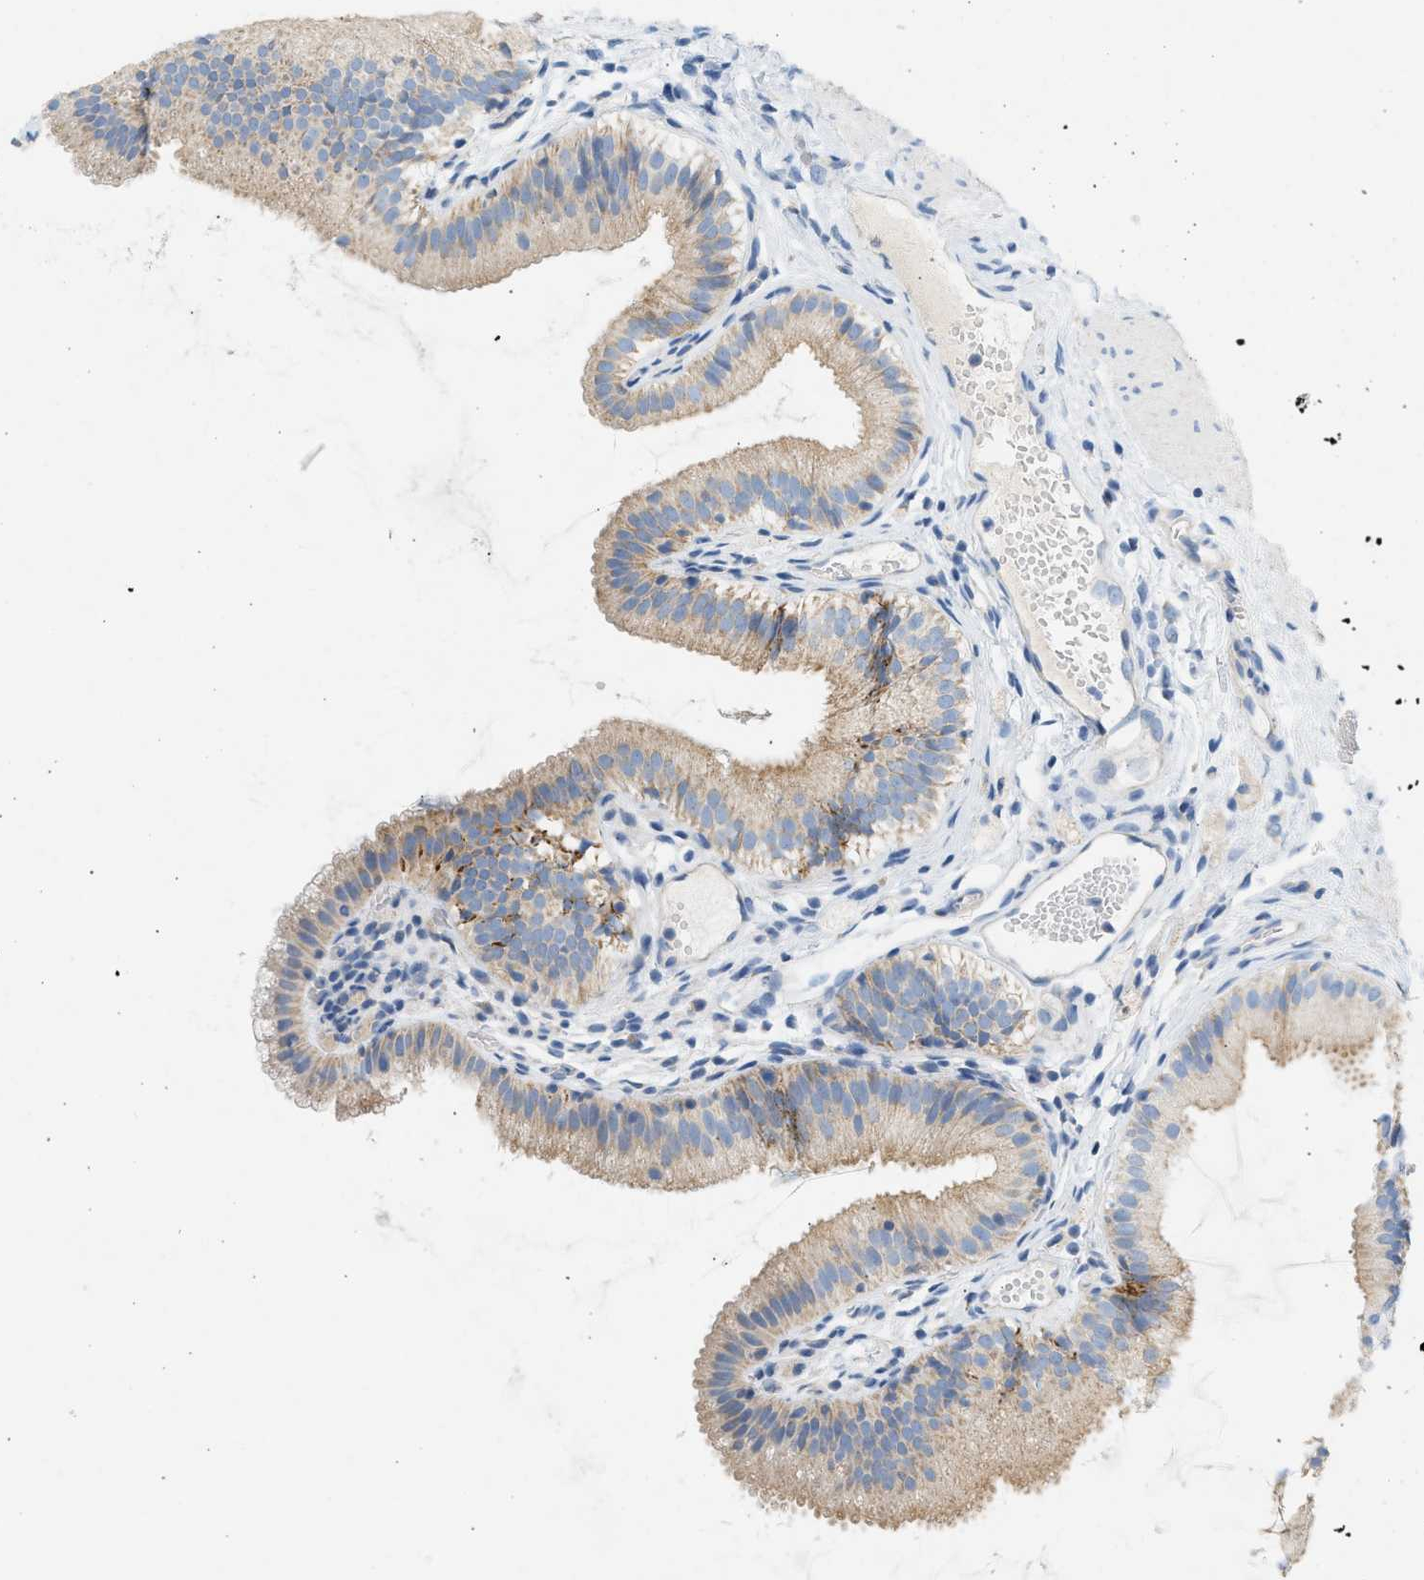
{"staining": {"intensity": "weak", "quantity": ">75%", "location": "cytoplasmic/membranous"}, "tissue": "gallbladder", "cell_type": "Glandular cells", "image_type": "normal", "snomed": [{"axis": "morphology", "description": "Normal tissue, NOS"}, {"axis": "topography", "description": "Gallbladder"}], "caption": "High-magnification brightfield microscopy of unremarkable gallbladder stained with DAB (3,3'-diaminobenzidine) (brown) and counterstained with hematoxylin (blue). glandular cells exhibit weak cytoplasmic/membranous positivity is identified in approximately>75% of cells.", "gene": "NDUFS8", "patient": {"sex": "female", "age": 26}}